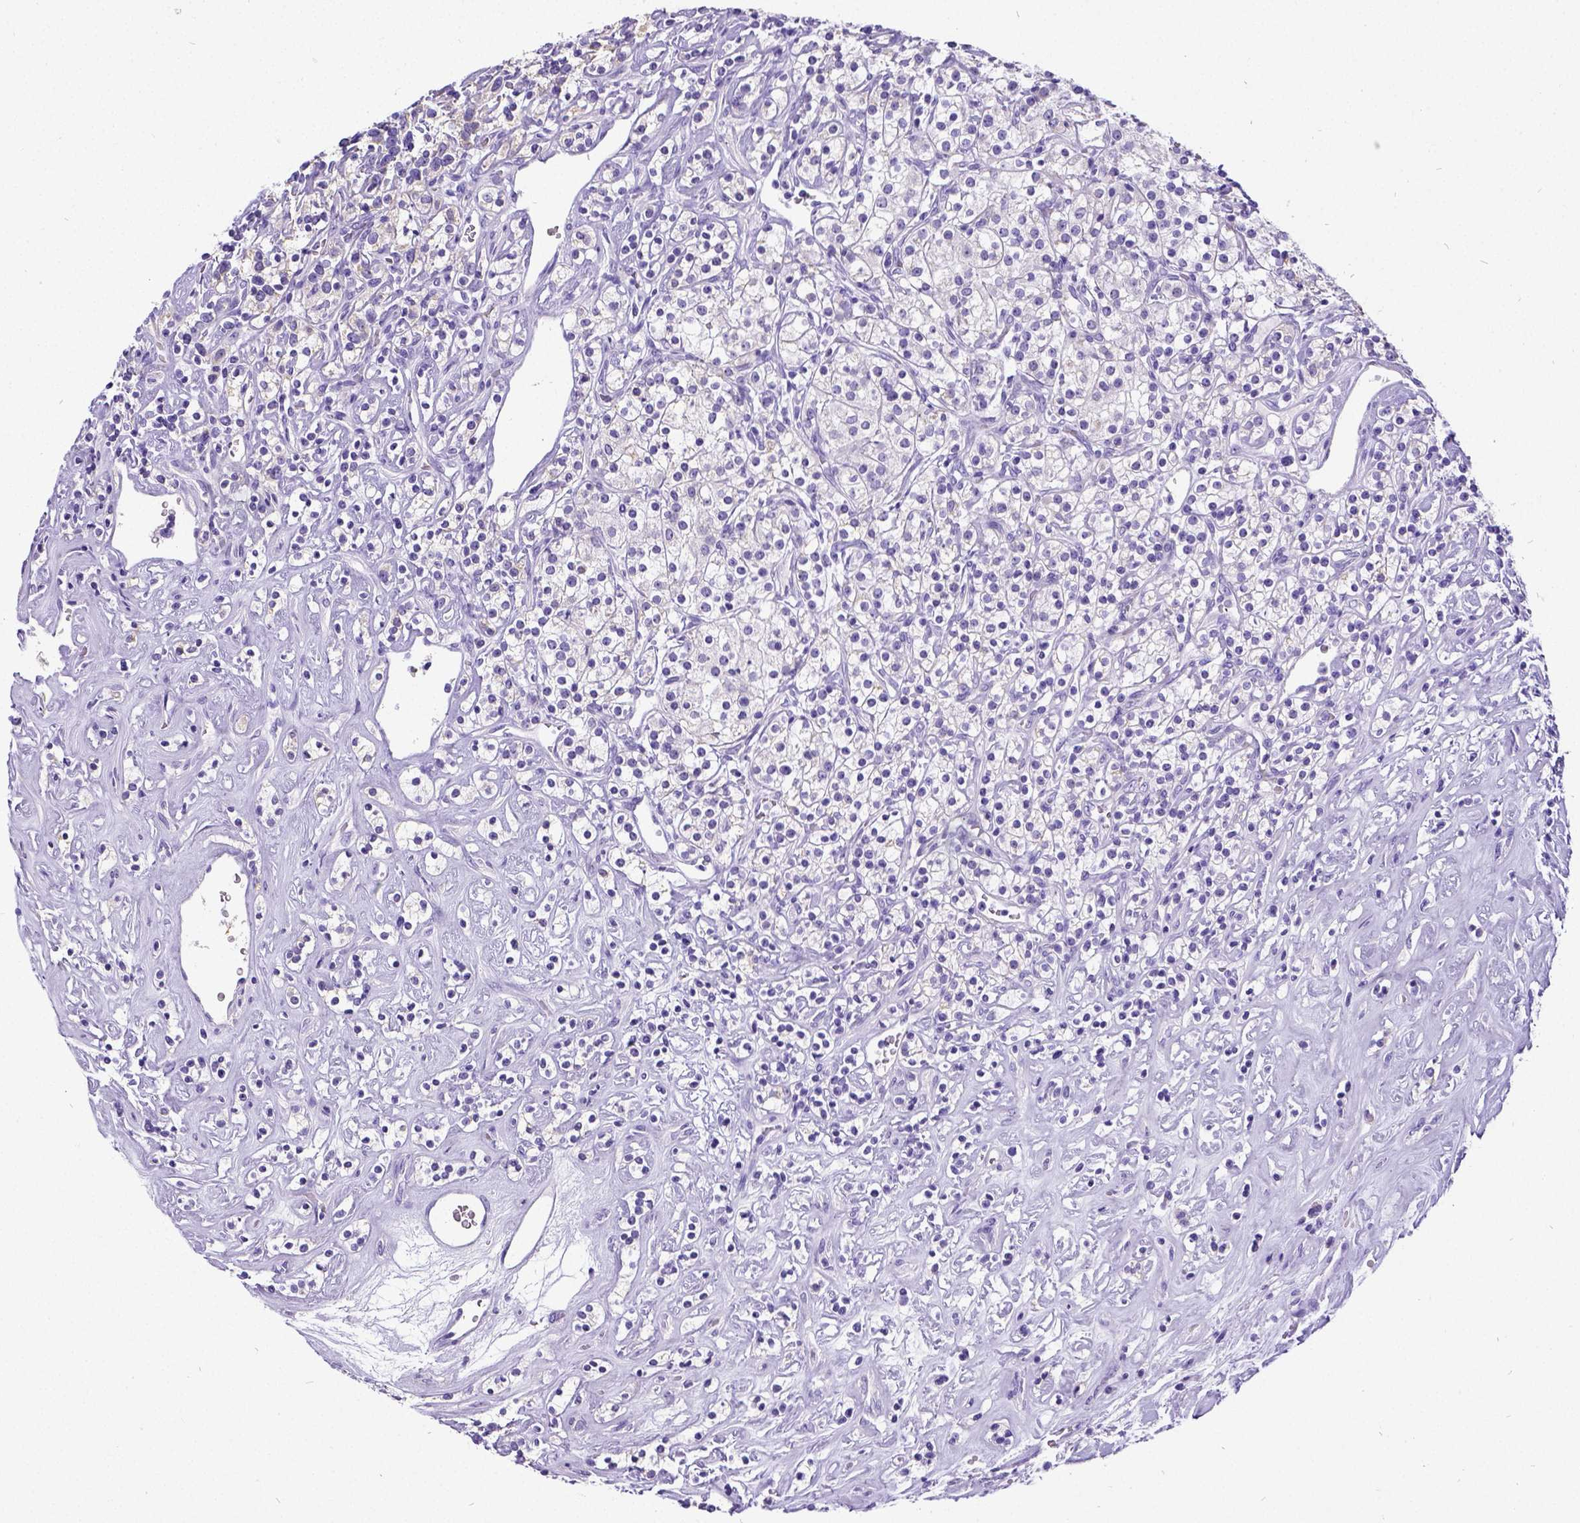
{"staining": {"intensity": "negative", "quantity": "none", "location": "none"}, "tissue": "renal cancer", "cell_type": "Tumor cells", "image_type": "cancer", "snomed": [{"axis": "morphology", "description": "Adenocarcinoma, NOS"}, {"axis": "topography", "description": "Kidney"}], "caption": "DAB immunohistochemical staining of human renal cancer (adenocarcinoma) displays no significant positivity in tumor cells.", "gene": "SATB2", "patient": {"sex": "male", "age": 77}}